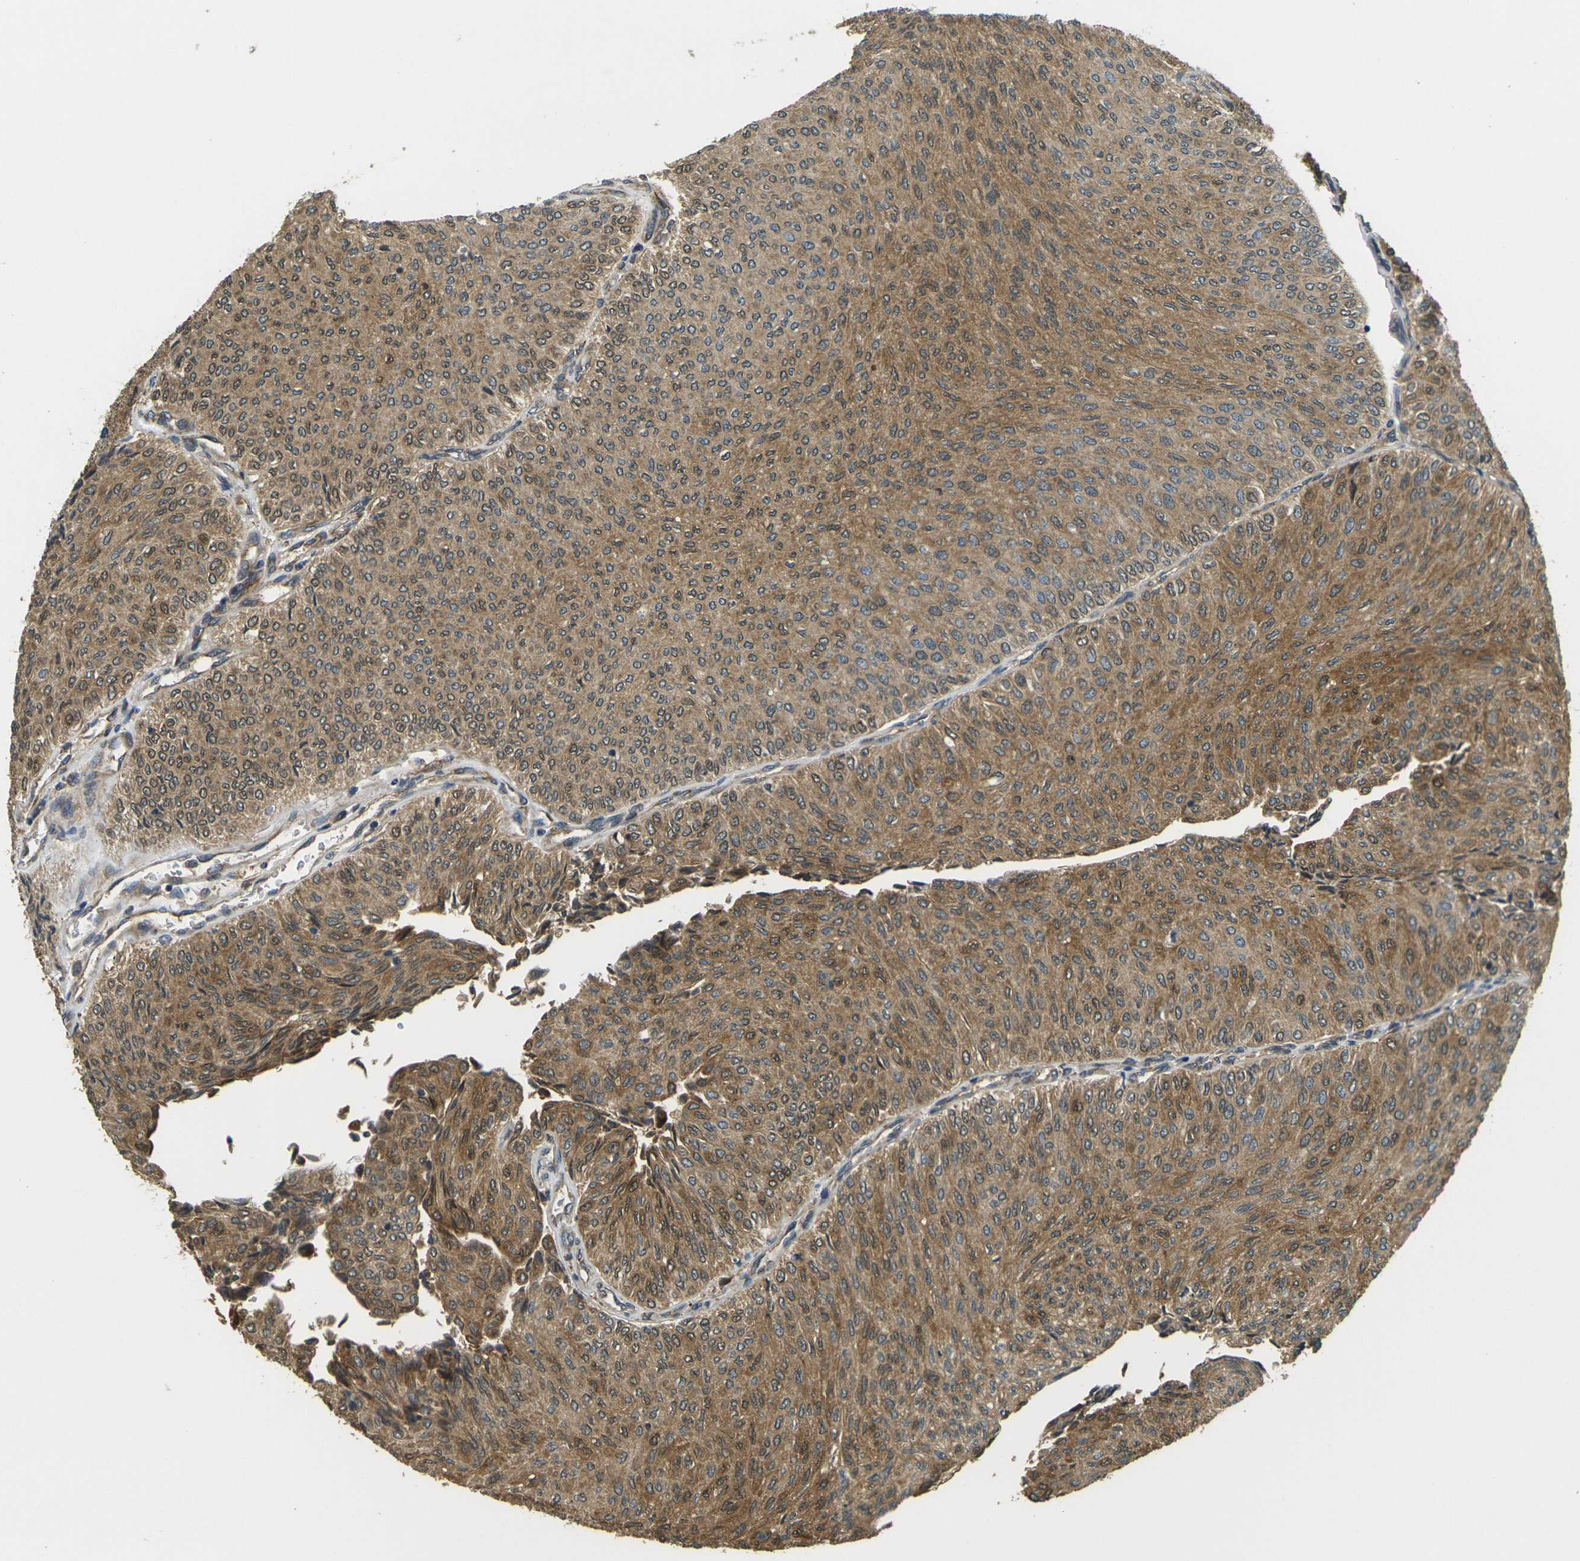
{"staining": {"intensity": "moderate", "quantity": ">75%", "location": "cytoplasmic/membranous"}, "tissue": "urothelial cancer", "cell_type": "Tumor cells", "image_type": "cancer", "snomed": [{"axis": "morphology", "description": "Urothelial carcinoma, Low grade"}, {"axis": "topography", "description": "Urinary bladder"}], "caption": "Urothelial carcinoma (low-grade) stained for a protein exhibits moderate cytoplasmic/membranous positivity in tumor cells.", "gene": "FUT11", "patient": {"sex": "male", "age": 78}}